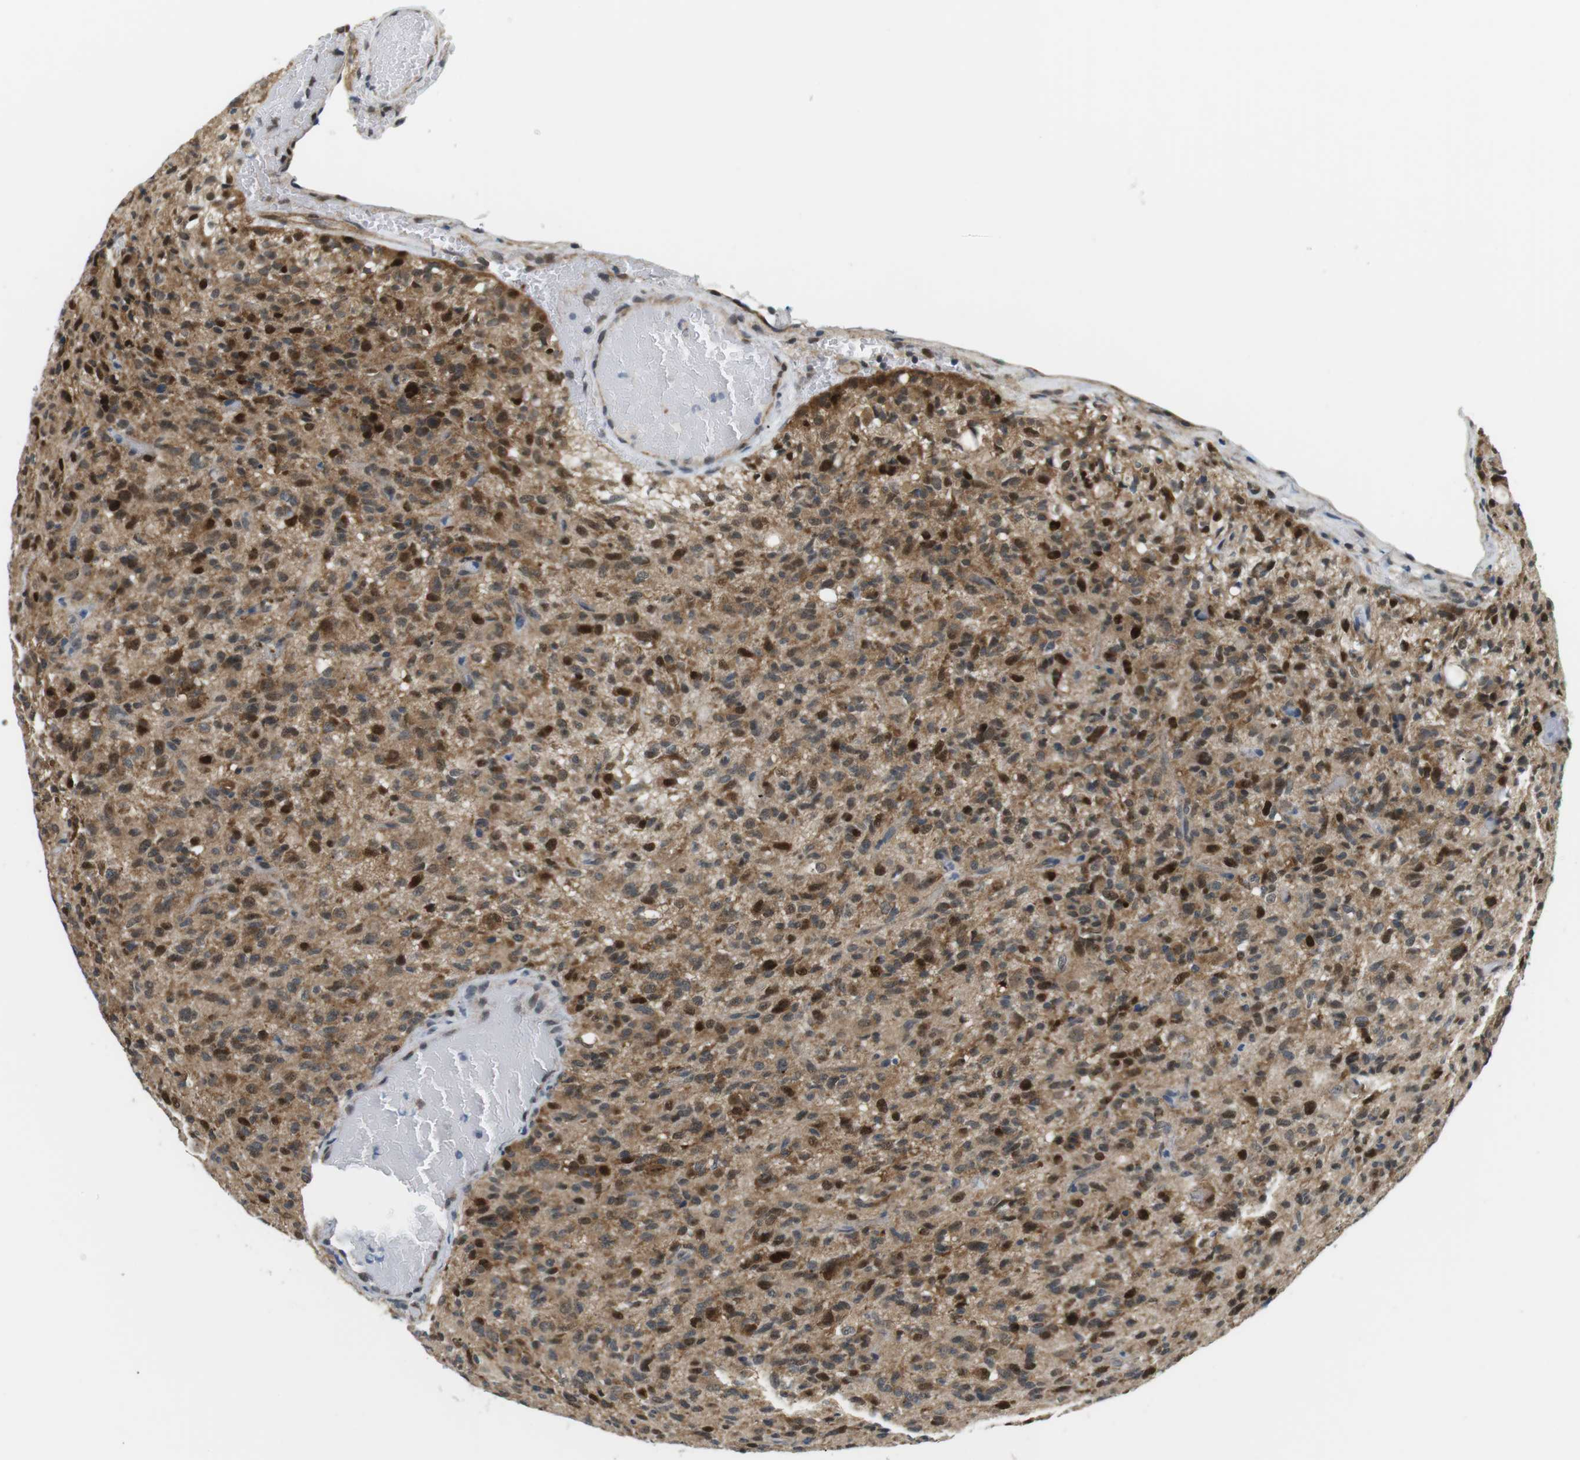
{"staining": {"intensity": "strong", "quantity": "25%-75%", "location": "cytoplasmic/membranous,nuclear"}, "tissue": "glioma", "cell_type": "Tumor cells", "image_type": "cancer", "snomed": [{"axis": "morphology", "description": "Glioma, malignant, High grade"}, {"axis": "topography", "description": "Brain"}], "caption": "A high amount of strong cytoplasmic/membranous and nuclear positivity is present in approximately 25%-75% of tumor cells in glioma tissue. (DAB (3,3'-diaminobenzidine) IHC, brown staining for protein, blue staining for nuclei).", "gene": "CSNK2B", "patient": {"sex": "male", "age": 71}}